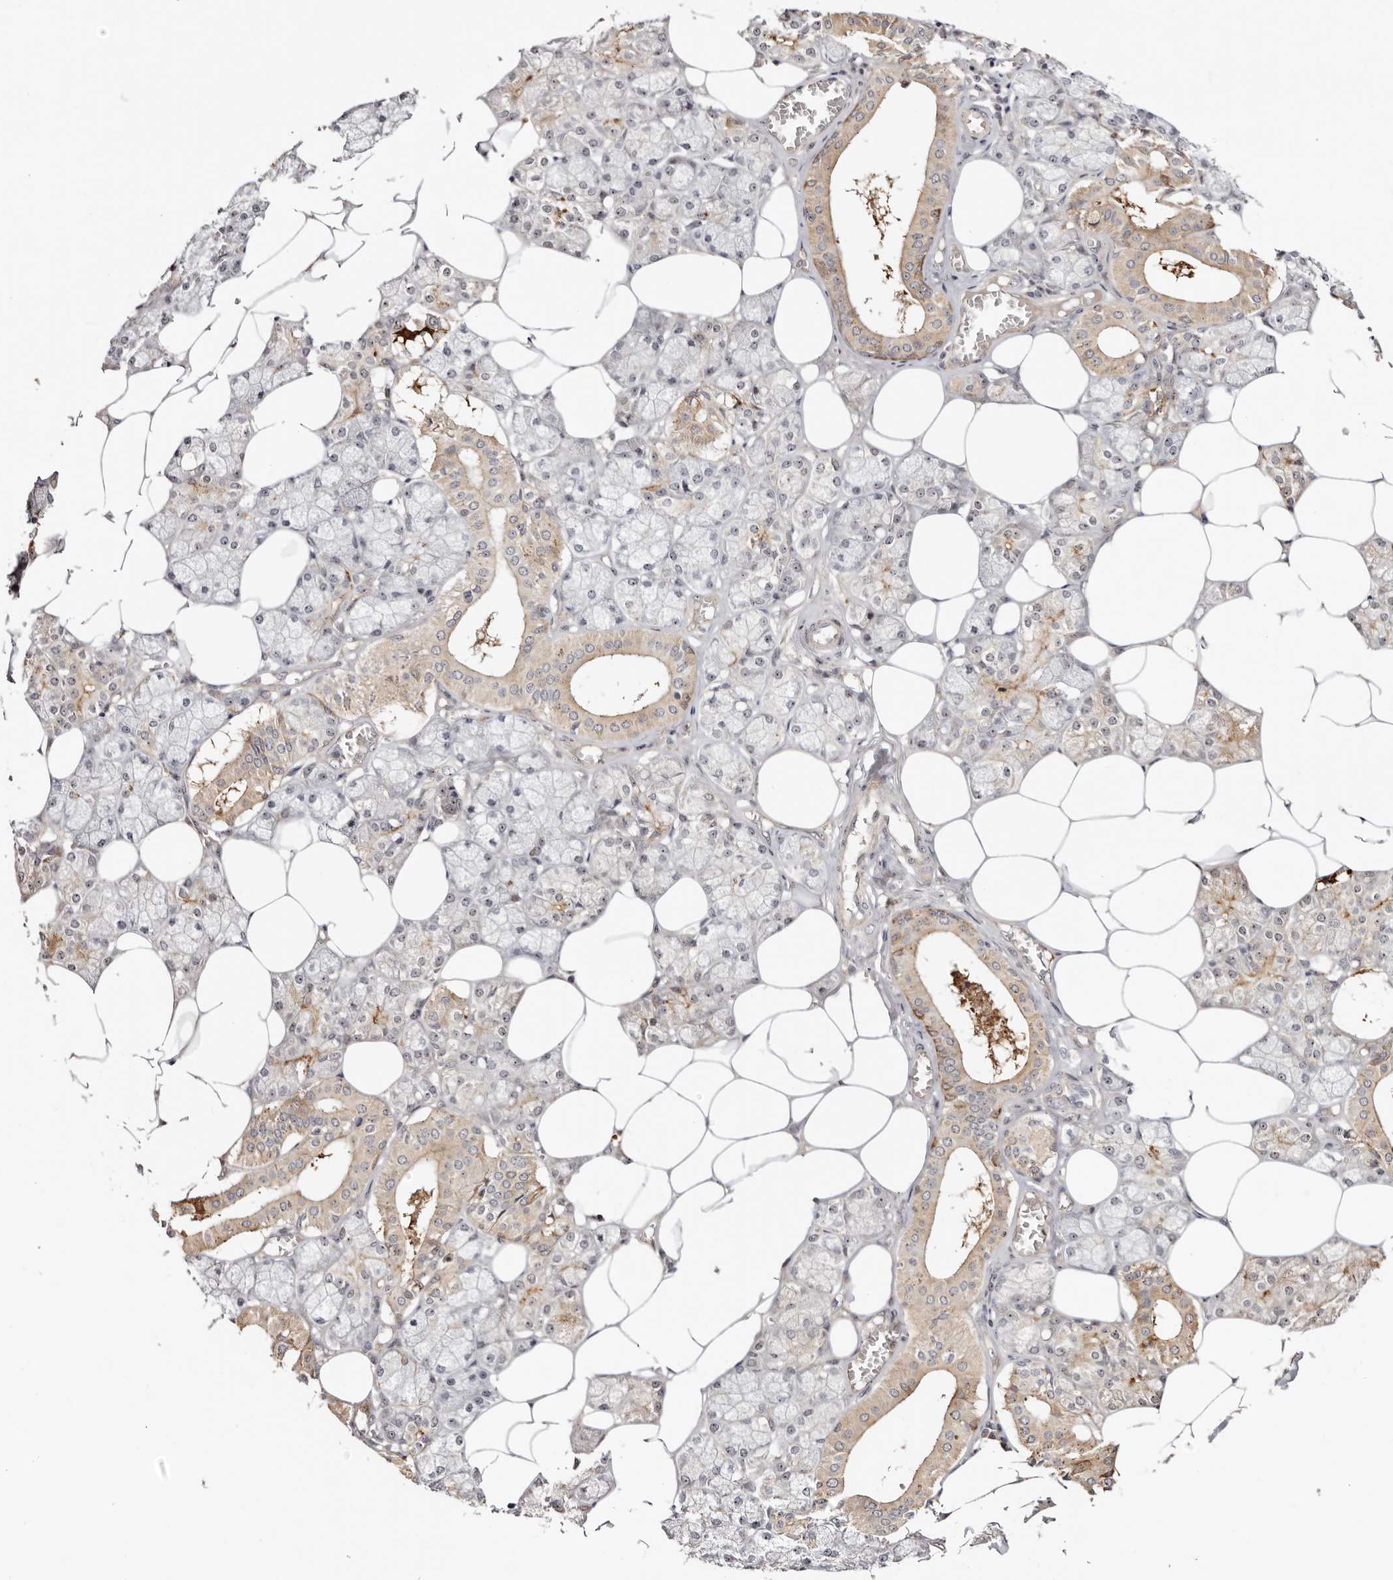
{"staining": {"intensity": "moderate", "quantity": "<25%", "location": "cytoplasmic/membranous"}, "tissue": "salivary gland", "cell_type": "Glandular cells", "image_type": "normal", "snomed": [{"axis": "morphology", "description": "Normal tissue, NOS"}, {"axis": "topography", "description": "Salivary gland"}], "caption": "Salivary gland stained for a protein (brown) reveals moderate cytoplasmic/membranous positive staining in about <25% of glandular cells.", "gene": "ODF2L", "patient": {"sex": "male", "age": 62}}